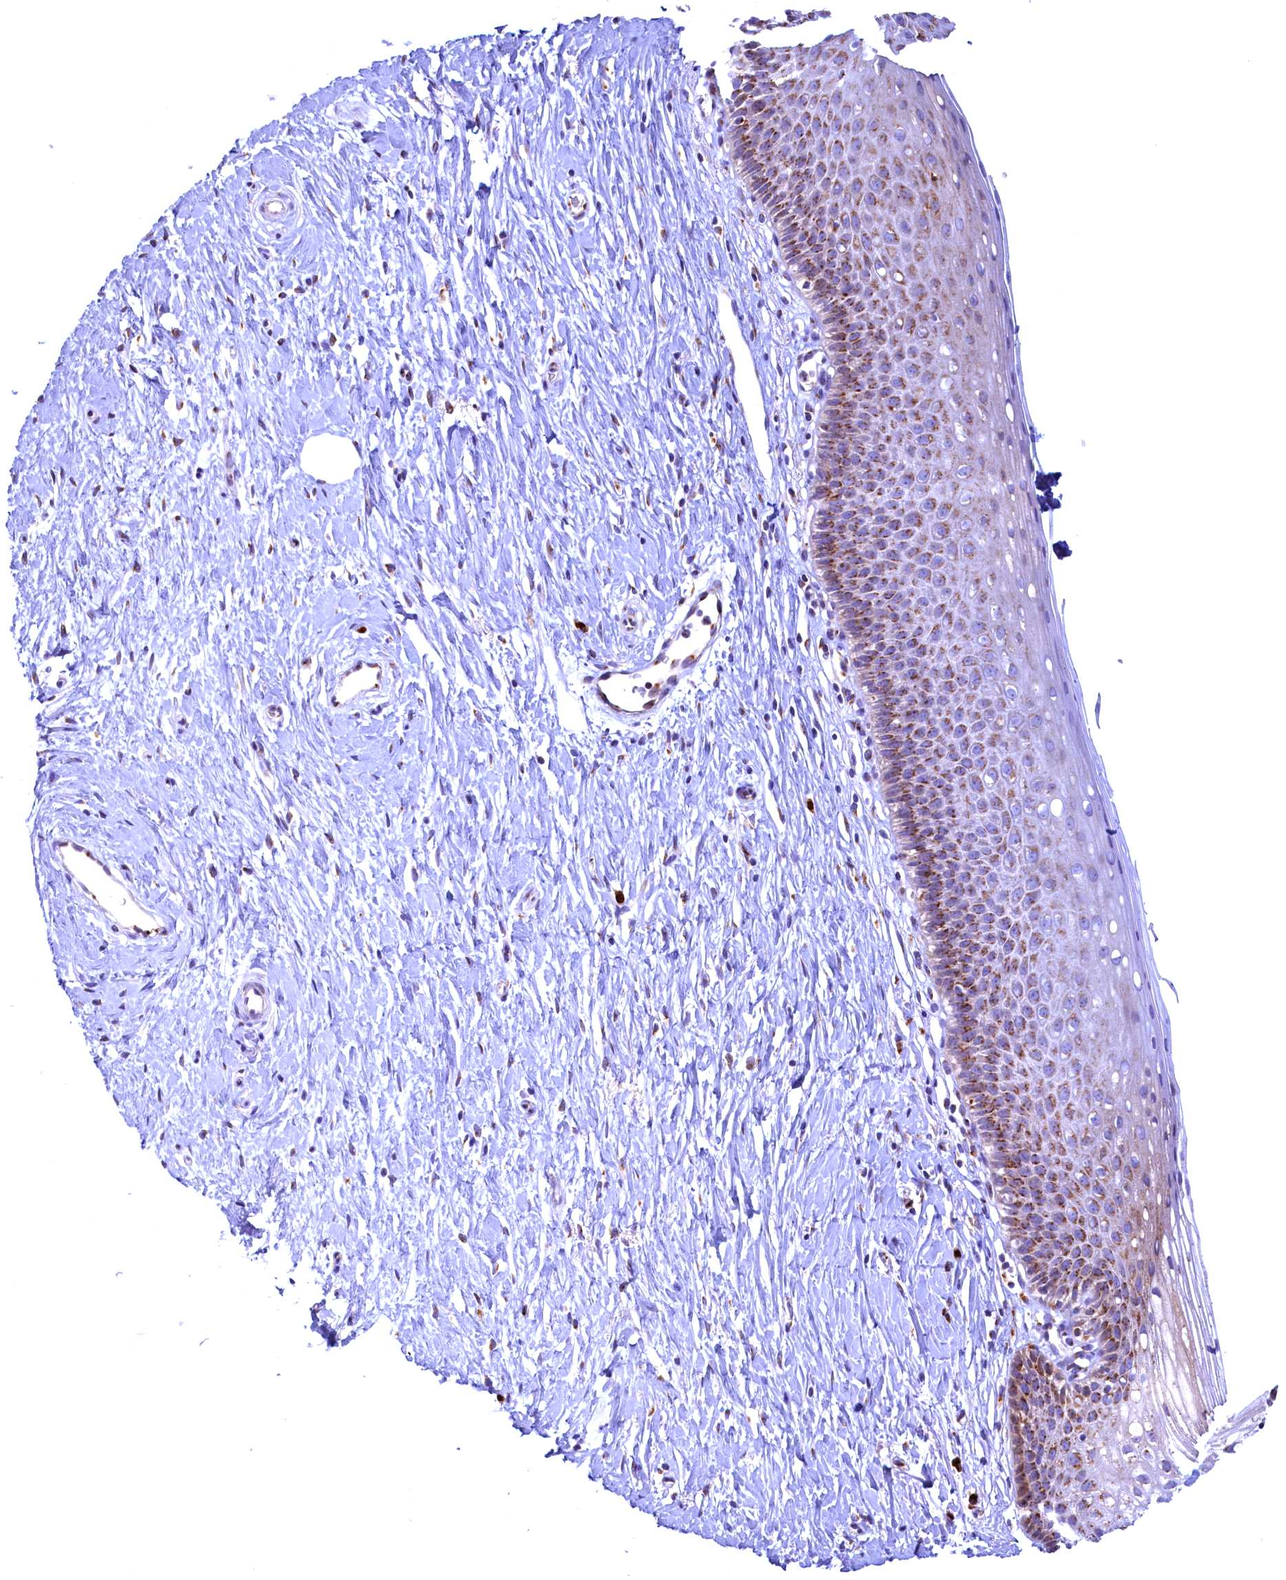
{"staining": {"intensity": "strong", "quantity": ">75%", "location": "cytoplasmic/membranous"}, "tissue": "cervix", "cell_type": "Glandular cells", "image_type": "normal", "snomed": [{"axis": "morphology", "description": "Normal tissue, NOS"}, {"axis": "topography", "description": "Cervix"}], "caption": "A brown stain highlights strong cytoplasmic/membranous expression of a protein in glandular cells of unremarkable cervix.", "gene": "BLVRB", "patient": {"sex": "female", "age": 36}}